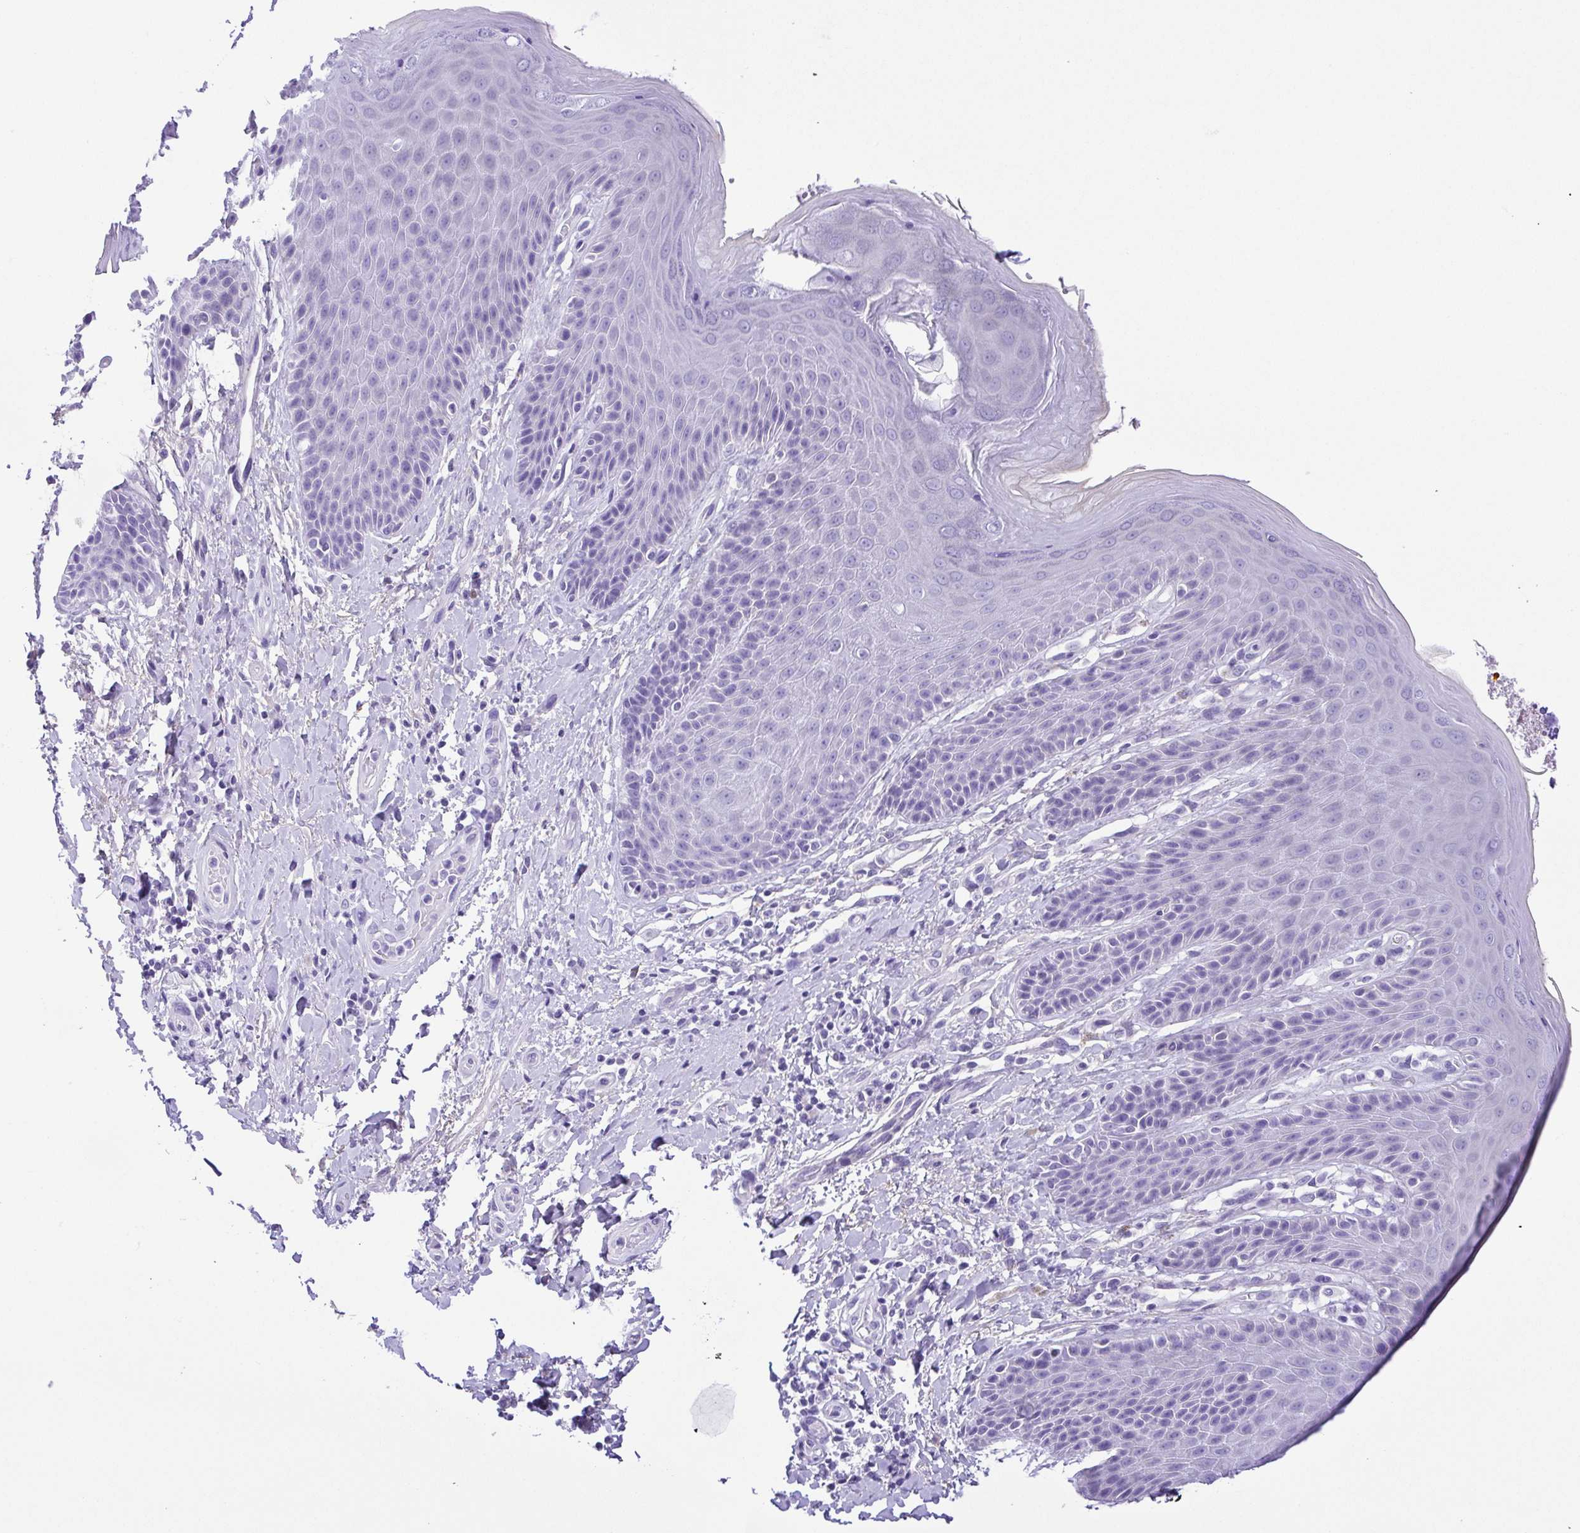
{"staining": {"intensity": "negative", "quantity": "none", "location": "none"}, "tissue": "skin", "cell_type": "Epidermal cells", "image_type": "normal", "snomed": [{"axis": "morphology", "description": "Normal tissue, NOS"}, {"axis": "topography", "description": "Anal"}, {"axis": "topography", "description": "Peripheral nerve tissue"}], "caption": "Immunohistochemistry (IHC) of unremarkable skin demonstrates no positivity in epidermal cells.", "gene": "PAK3", "patient": {"sex": "male", "age": 51}}